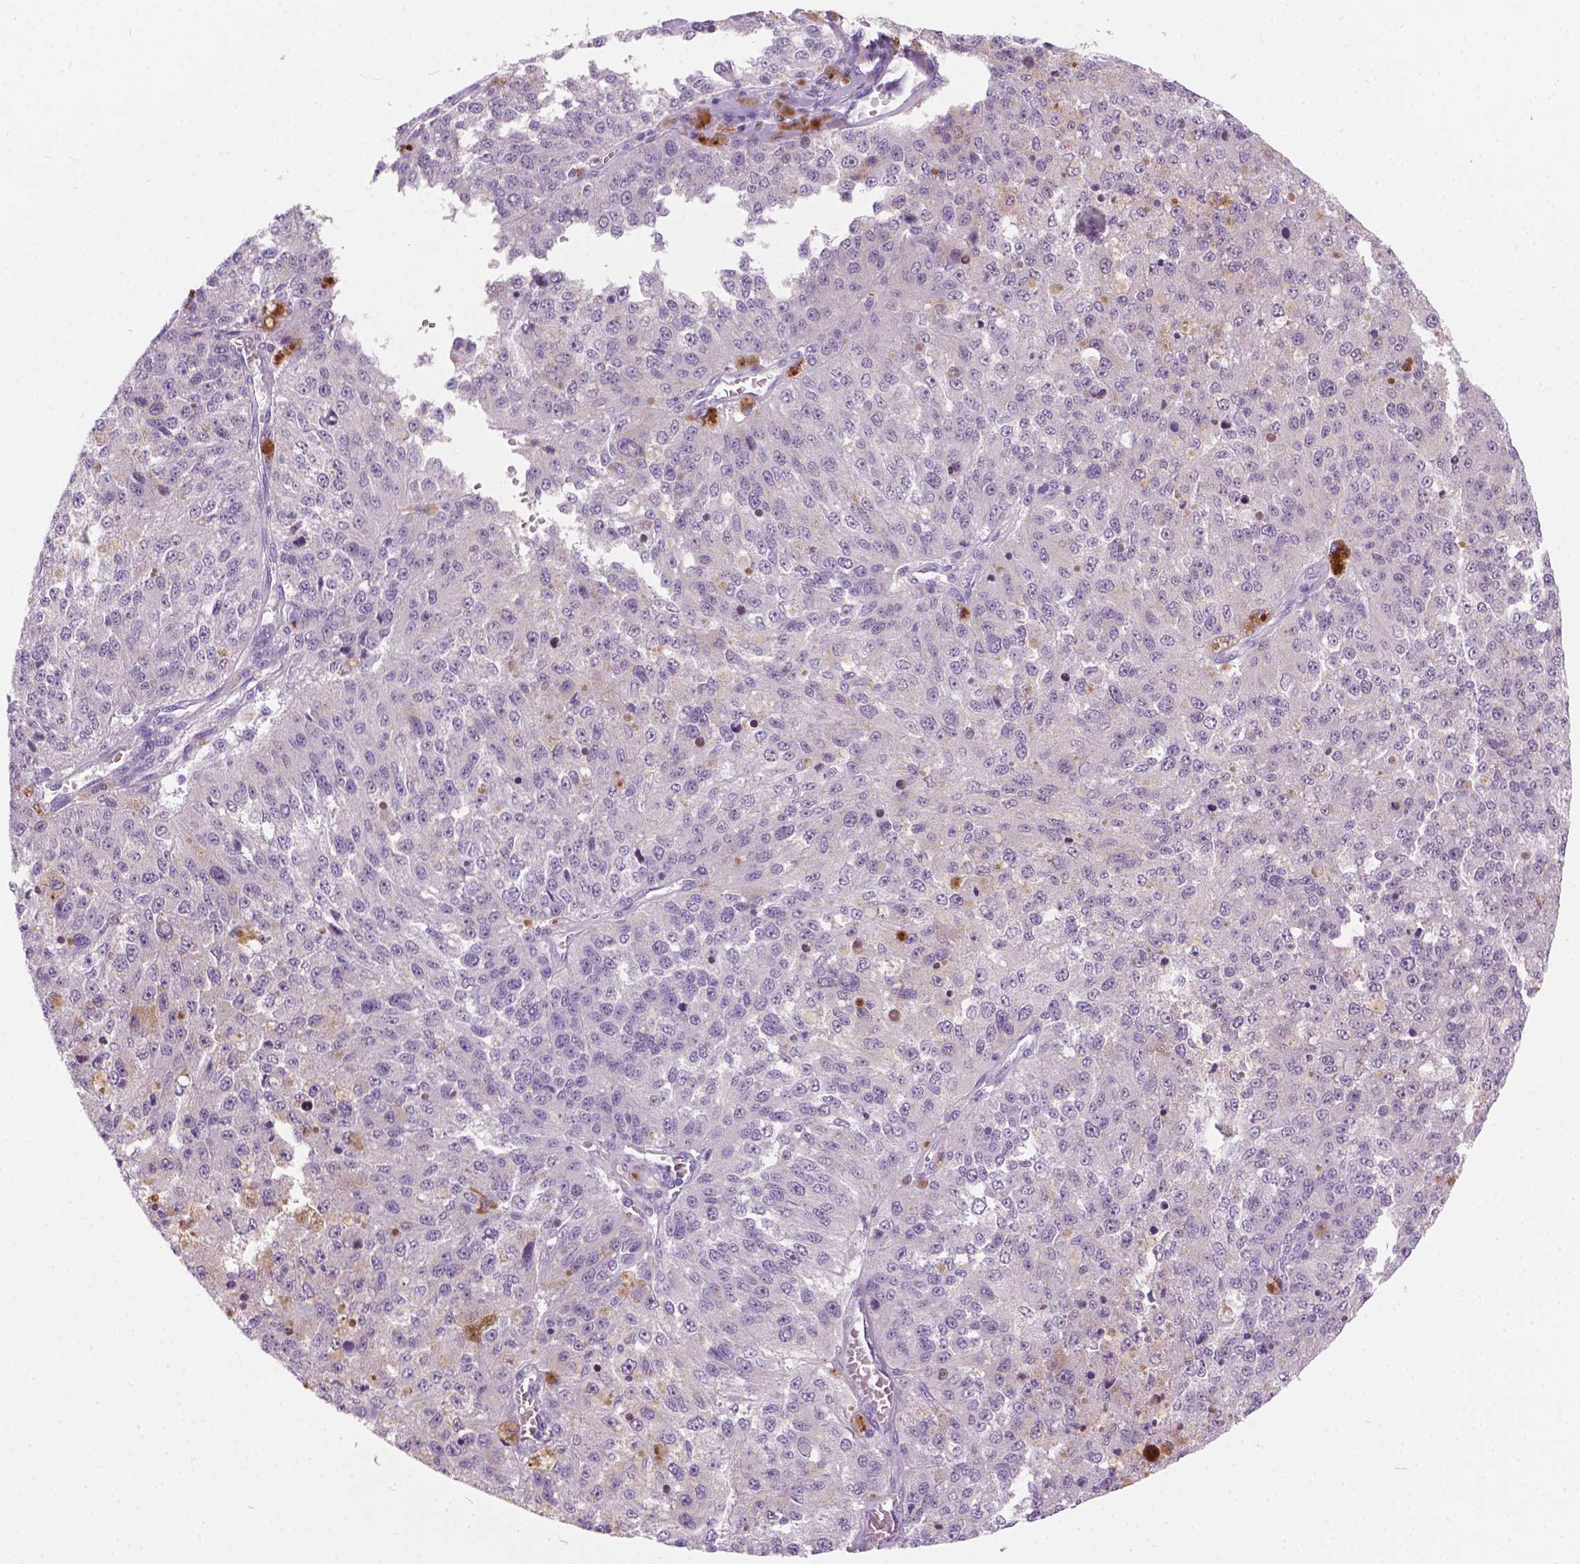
{"staining": {"intensity": "negative", "quantity": "none", "location": "none"}, "tissue": "melanoma", "cell_type": "Tumor cells", "image_type": "cancer", "snomed": [{"axis": "morphology", "description": "Malignant melanoma, Metastatic site"}, {"axis": "topography", "description": "Lymph node"}], "caption": "The micrograph exhibits no staining of tumor cells in malignant melanoma (metastatic site).", "gene": "ARMS2", "patient": {"sex": "female", "age": 64}}